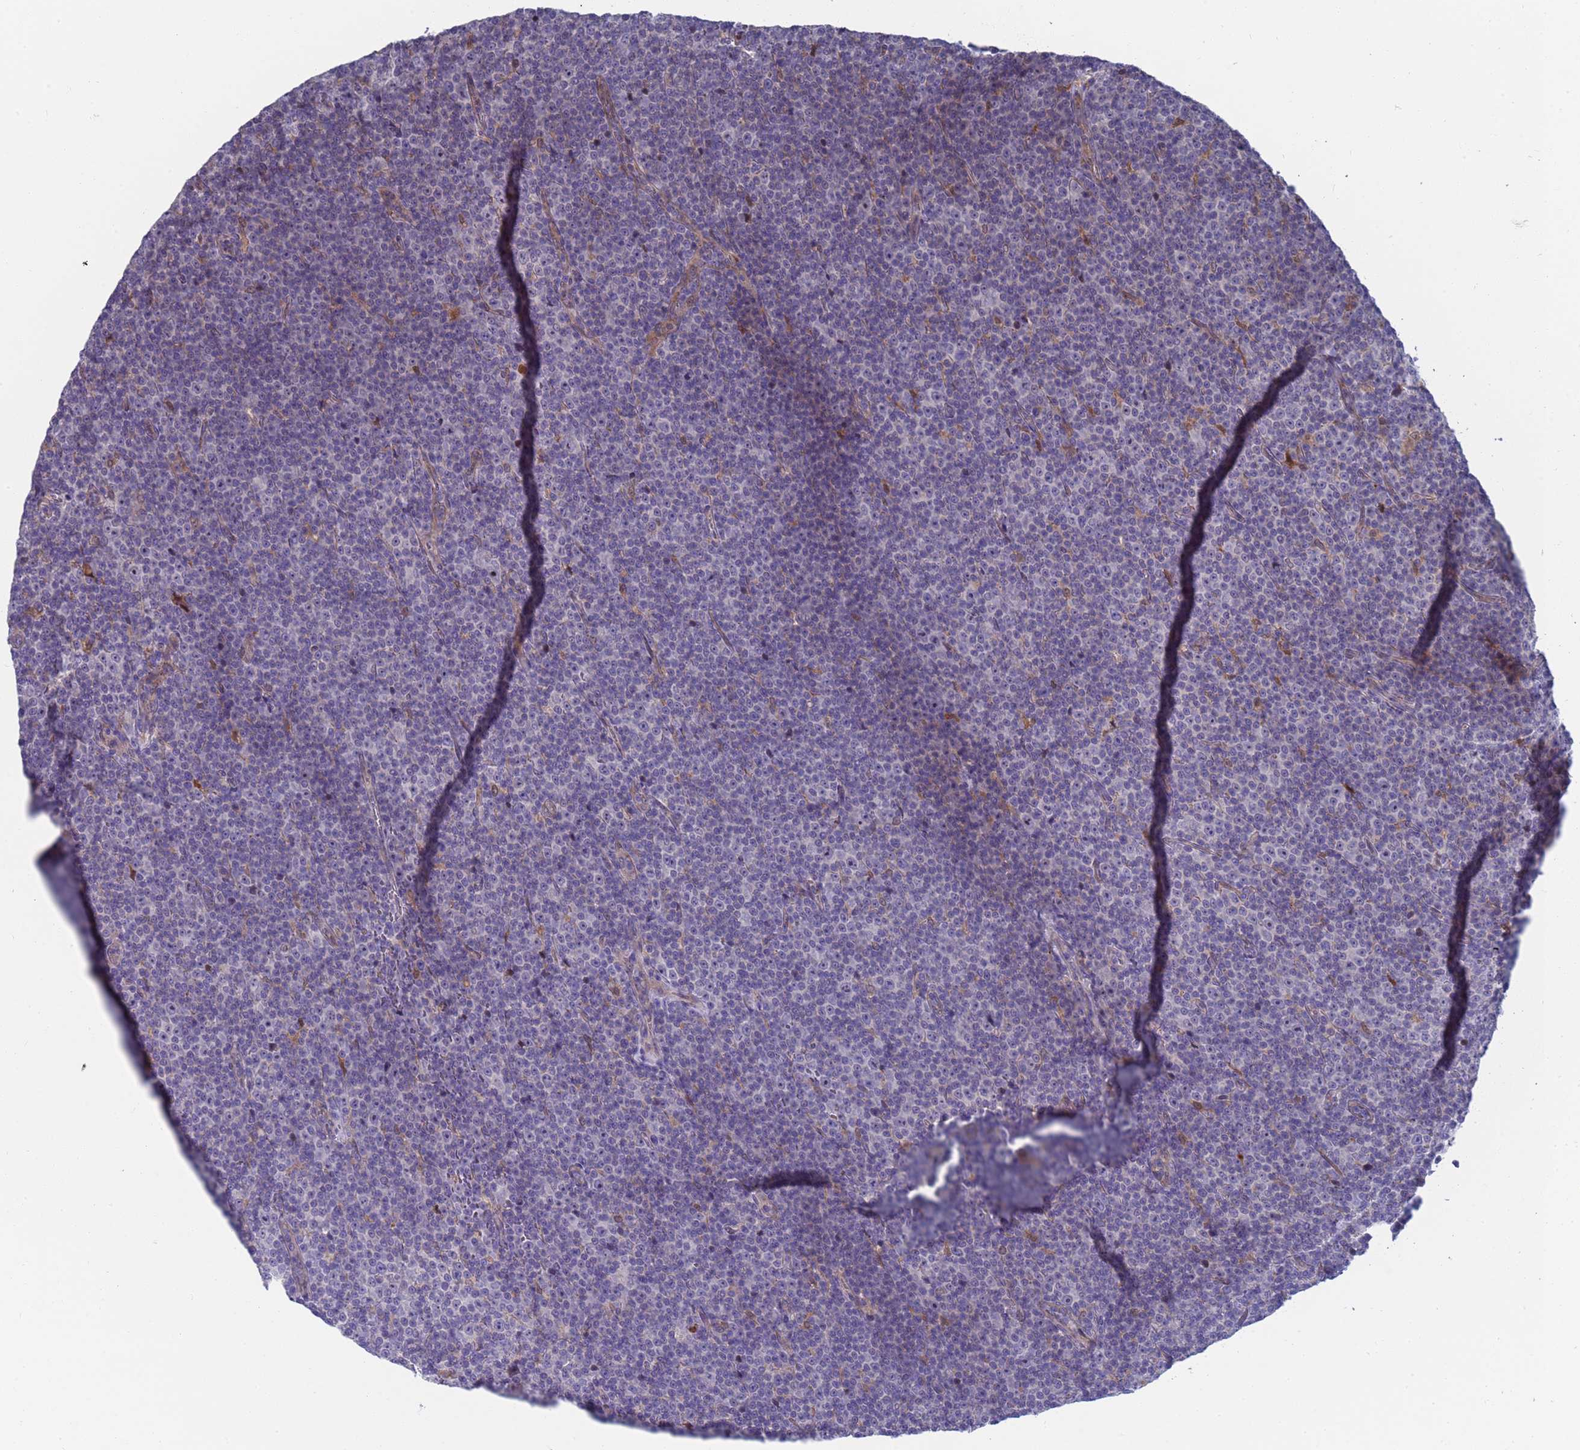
{"staining": {"intensity": "negative", "quantity": "none", "location": "none"}, "tissue": "lymphoma", "cell_type": "Tumor cells", "image_type": "cancer", "snomed": [{"axis": "morphology", "description": "Malignant lymphoma, non-Hodgkin's type, Low grade"}, {"axis": "topography", "description": "Lymph node"}], "caption": "An image of human low-grade malignant lymphoma, non-Hodgkin's type is negative for staining in tumor cells. Brightfield microscopy of immunohistochemistry stained with DAB (3,3'-diaminobenzidine) (brown) and hematoxylin (blue), captured at high magnification.", "gene": "ENOSF1", "patient": {"sex": "female", "age": 67}}